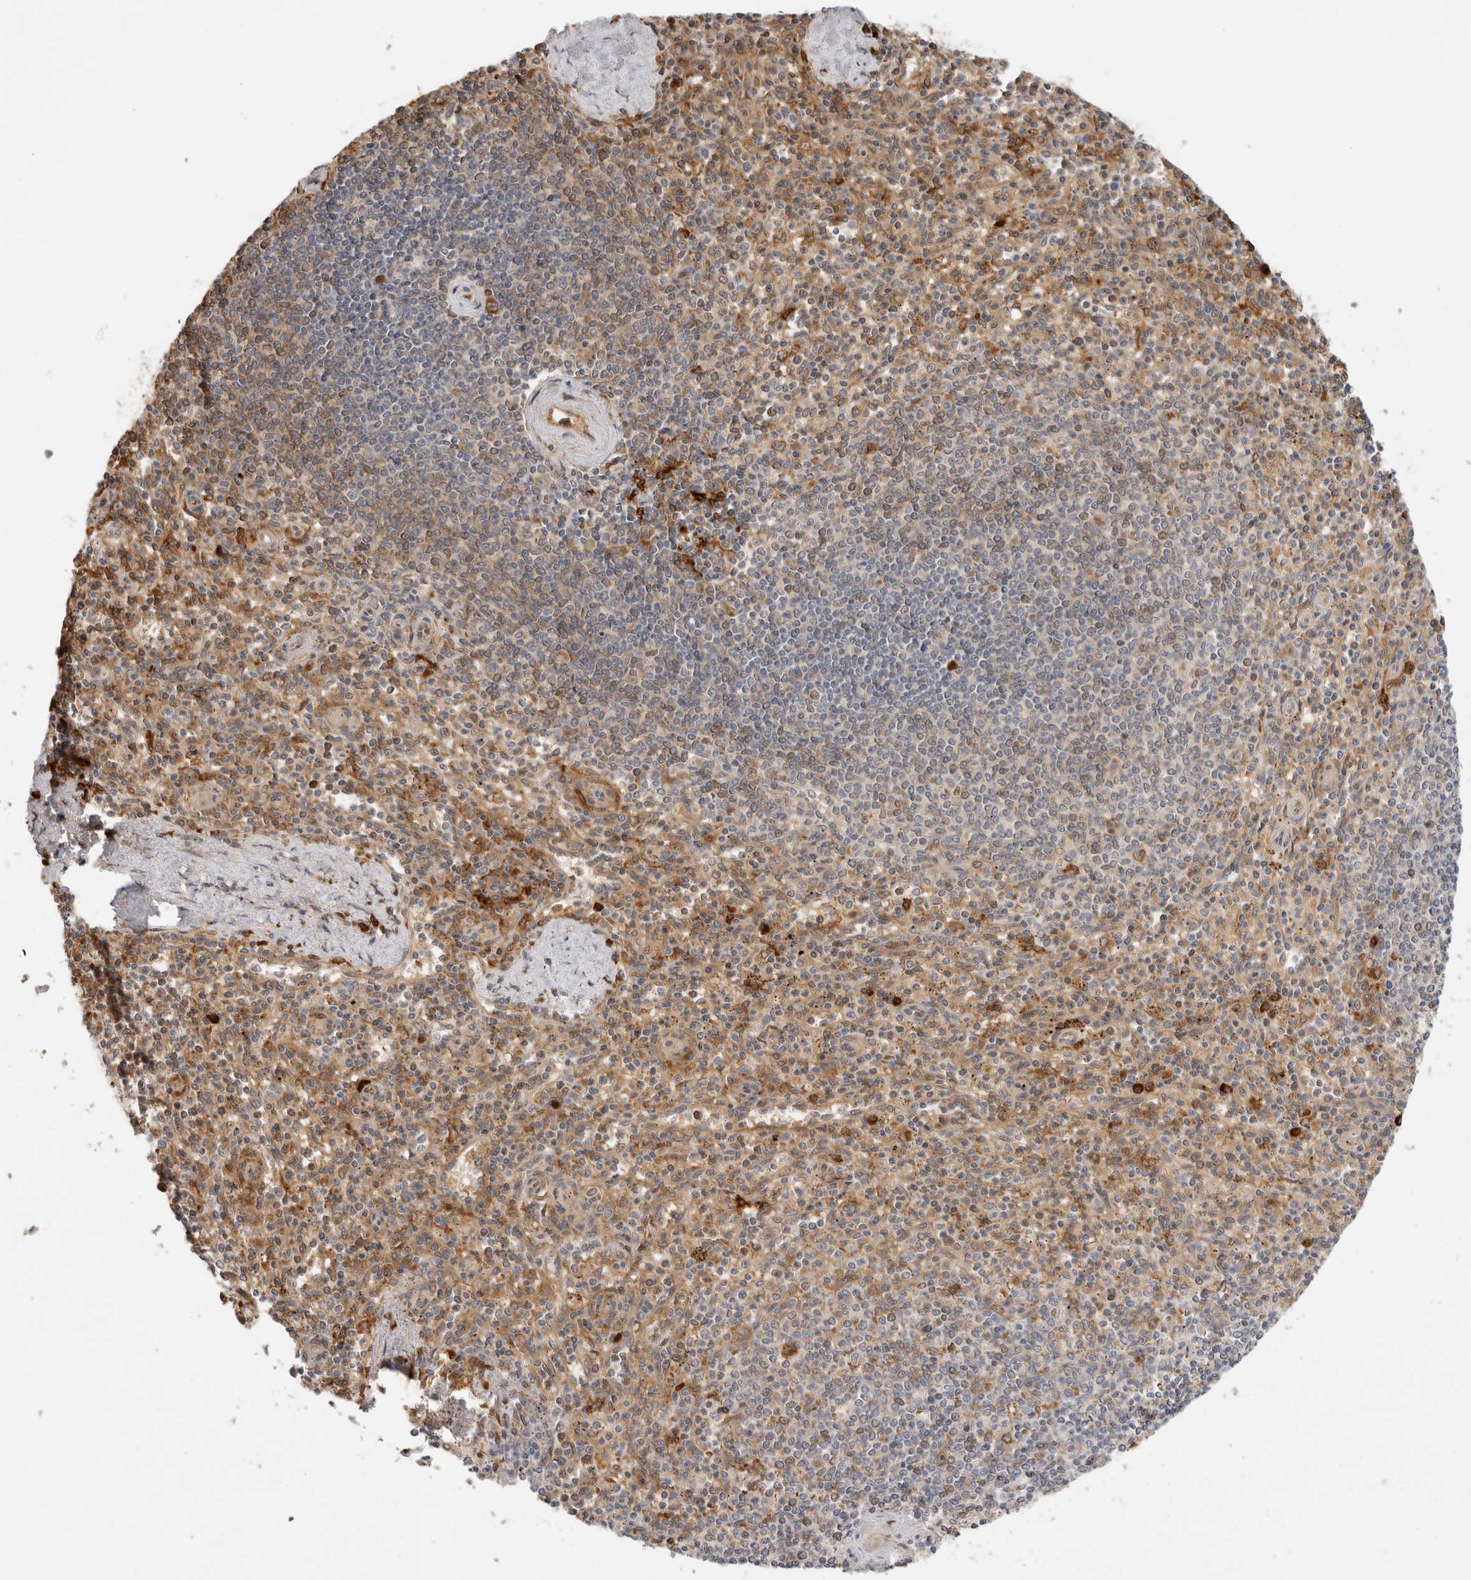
{"staining": {"intensity": "moderate", "quantity": "<25%", "location": "cytoplasmic/membranous"}, "tissue": "spleen", "cell_type": "Cells in red pulp", "image_type": "normal", "snomed": [{"axis": "morphology", "description": "Normal tissue, NOS"}, {"axis": "topography", "description": "Spleen"}], "caption": "Immunohistochemistry image of normal human spleen stained for a protein (brown), which demonstrates low levels of moderate cytoplasmic/membranous expression in approximately <25% of cells in red pulp.", "gene": "APOL2", "patient": {"sex": "male", "age": 72}}